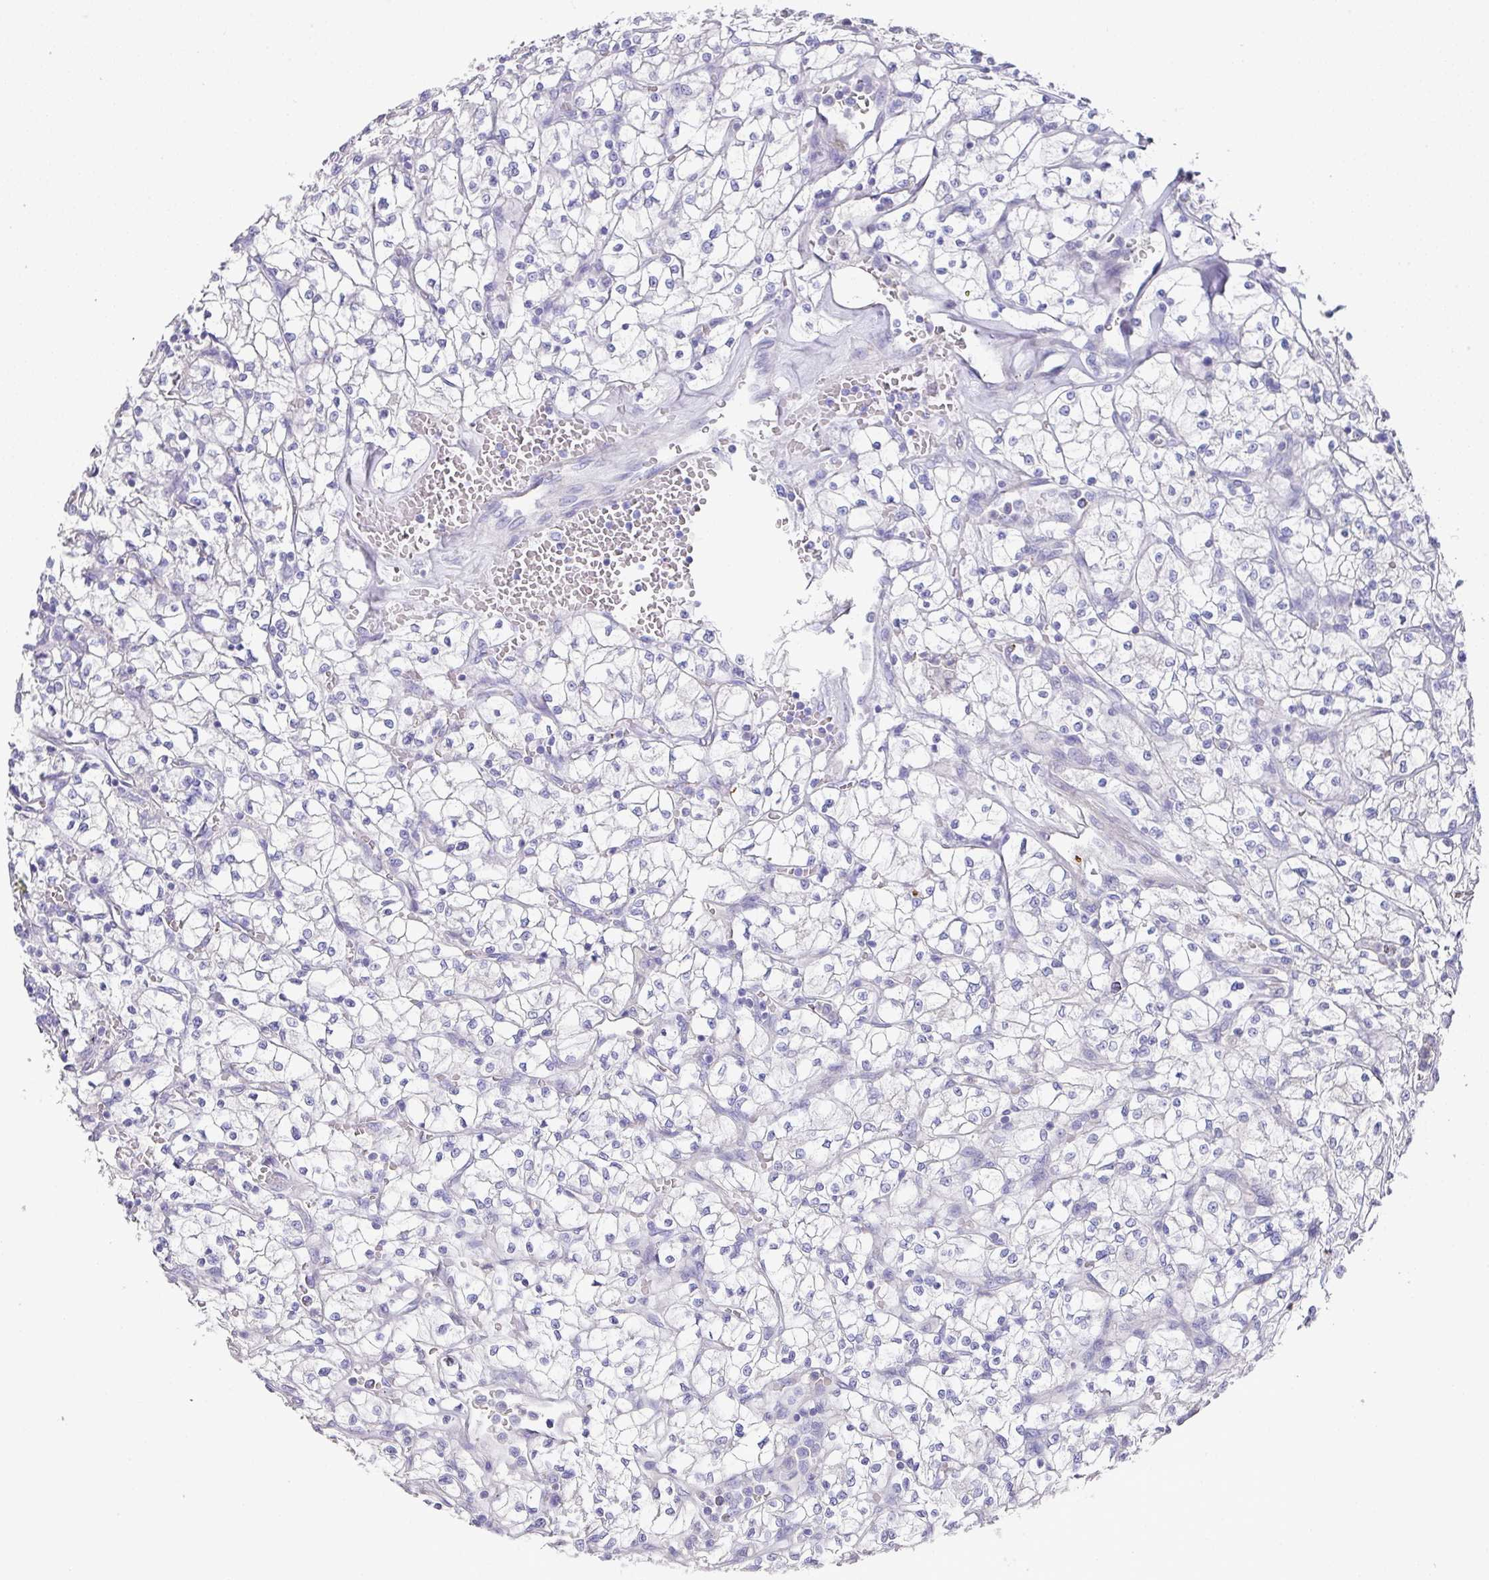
{"staining": {"intensity": "negative", "quantity": "none", "location": "none"}, "tissue": "renal cancer", "cell_type": "Tumor cells", "image_type": "cancer", "snomed": [{"axis": "morphology", "description": "Adenocarcinoma, NOS"}, {"axis": "topography", "description": "Kidney"}], "caption": "This histopathology image is of adenocarcinoma (renal) stained with immunohistochemistry (IHC) to label a protein in brown with the nuclei are counter-stained blue. There is no positivity in tumor cells. Nuclei are stained in blue.", "gene": "TARM1", "patient": {"sex": "female", "age": 64}}